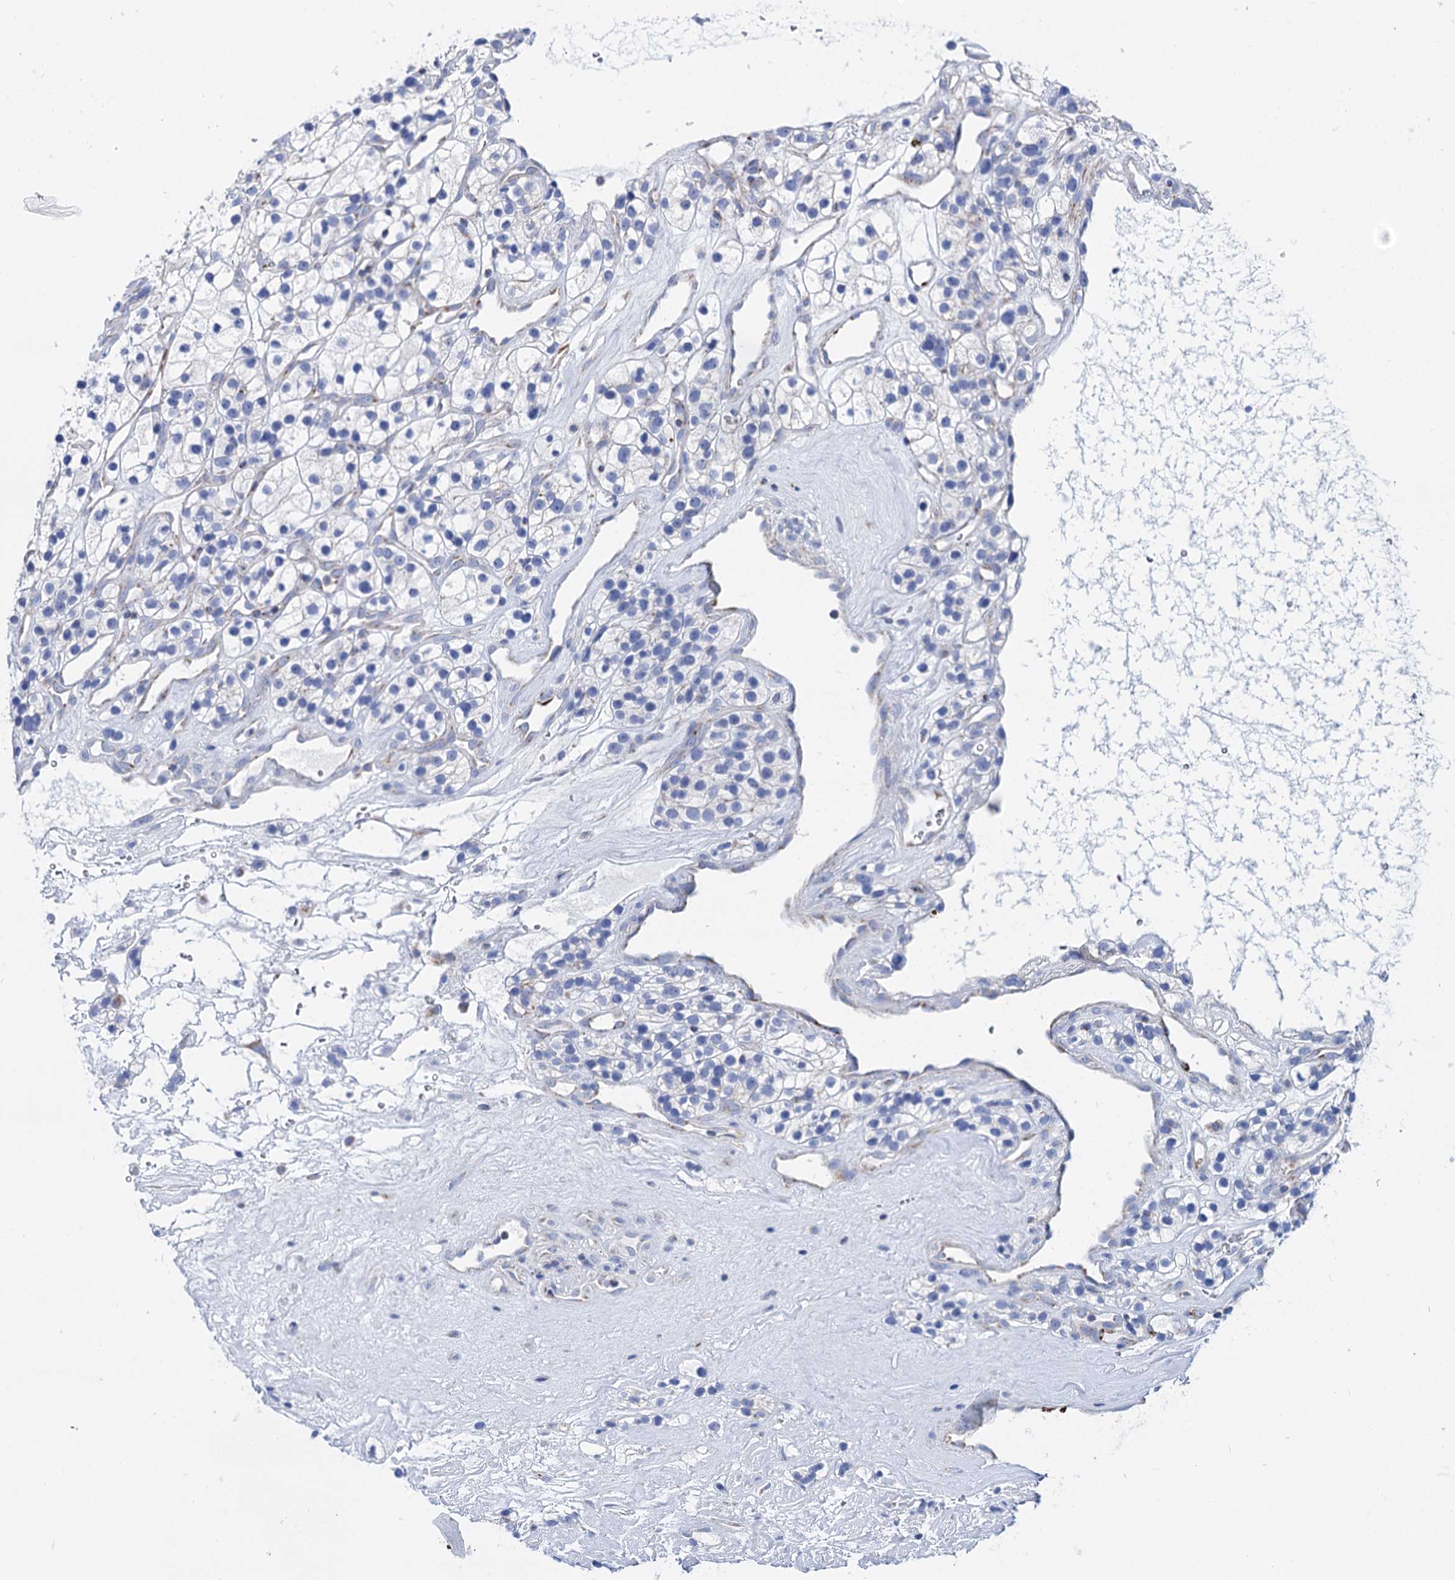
{"staining": {"intensity": "negative", "quantity": "none", "location": "none"}, "tissue": "renal cancer", "cell_type": "Tumor cells", "image_type": "cancer", "snomed": [{"axis": "morphology", "description": "Adenocarcinoma, NOS"}, {"axis": "topography", "description": "Kidney"}], "caption": "This is a micrograph of immunohistochemistry staining of renal cancer, which shows no expression in tumor cells. Nuclei are stained in blue.", "gene": "UBASH3B", "patient": {"sex": "female", "age": 57}}